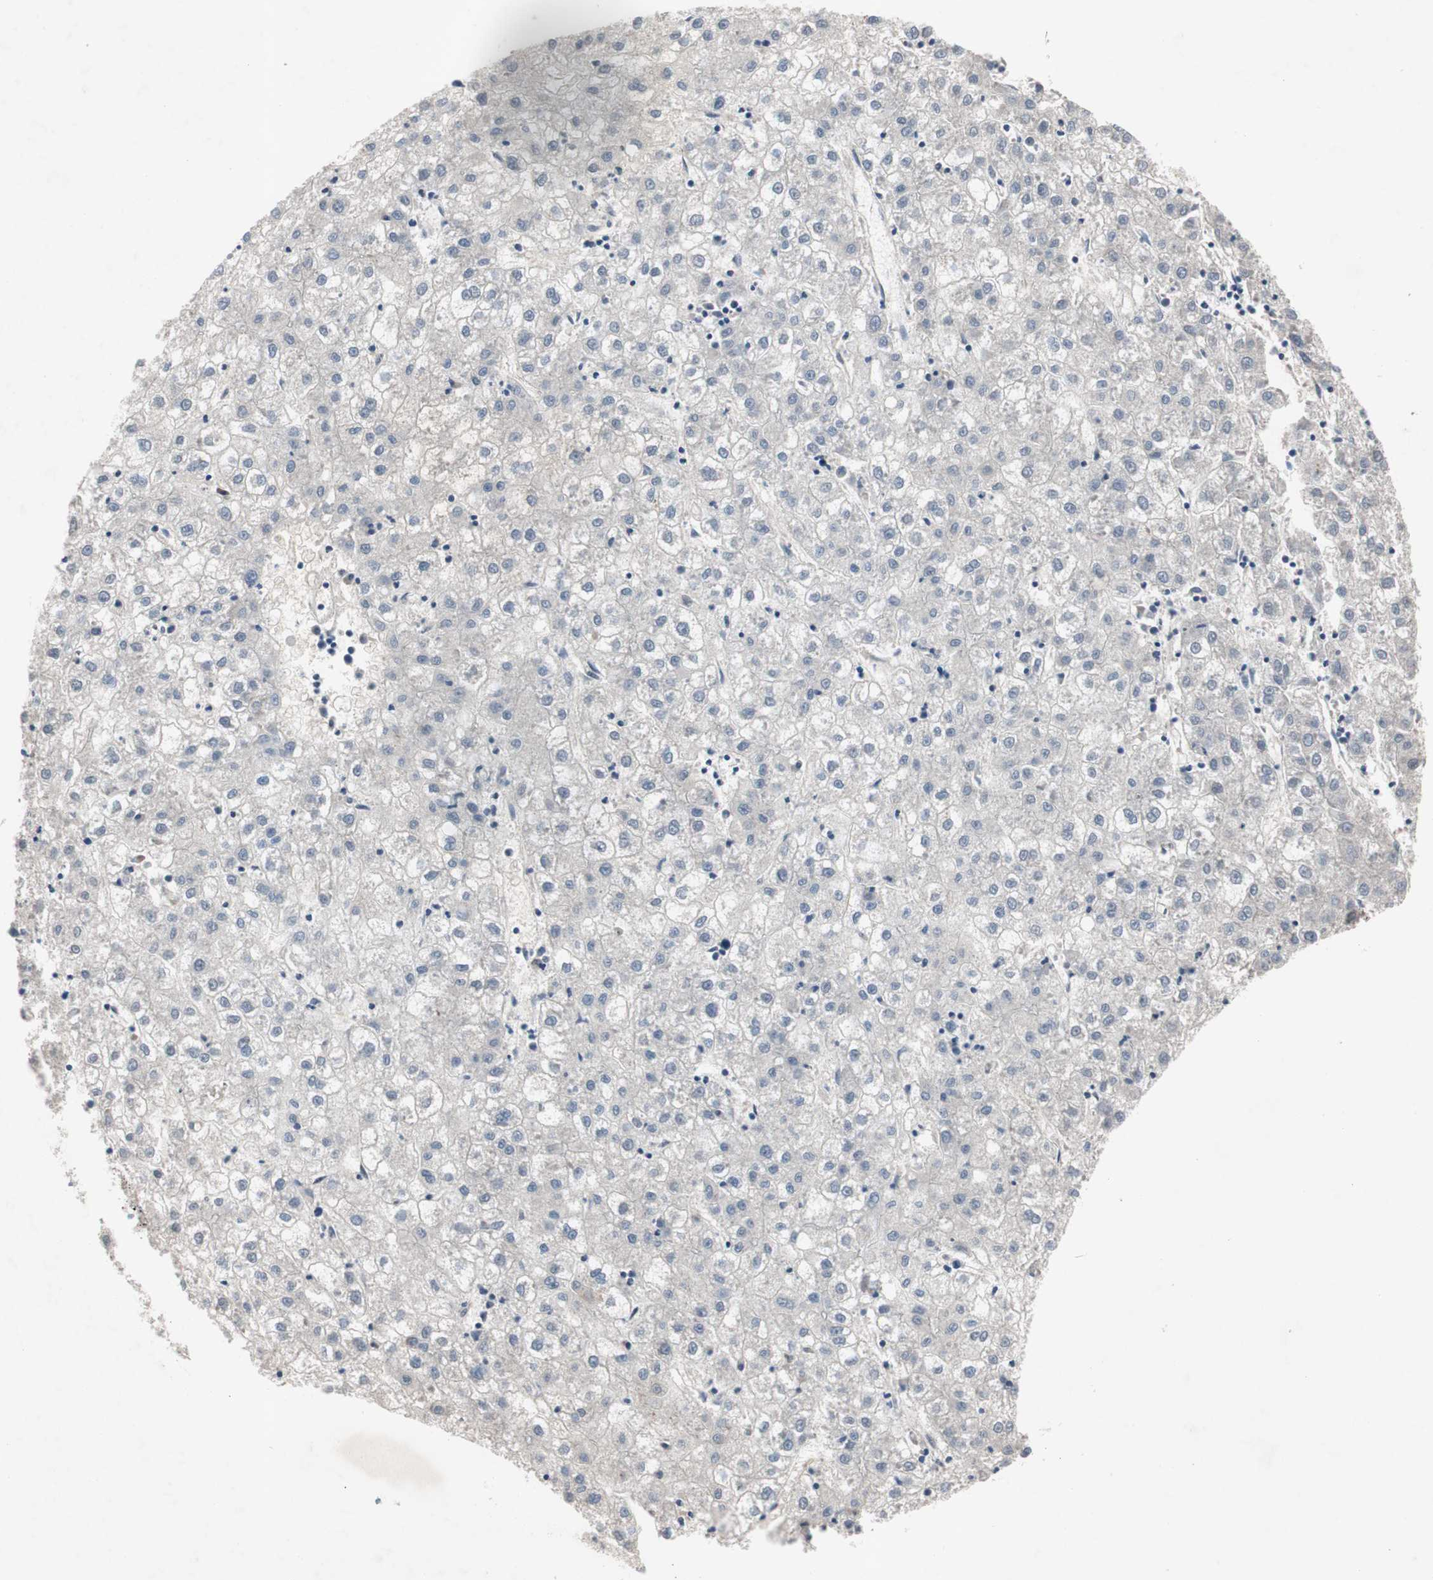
{"staining": {"intensity": "negative", "quantity": "none", "location": "none"}, "tissue": "liver cancer", "cell_type": "Tumor cells", "image_type": "cancer", "snomed": [{"axis": "morphology", "description": "Carcinoma, Hepatocellular, NOS"}, {"axis": "topography", "description": "Liver"}], "caption": "A micrograph of human liver cancer (hepatocellular carcinoma) is negative for staining in tumor cells.", "gene": "SOX7", "patient": {"sex": "male", "age": 72}}